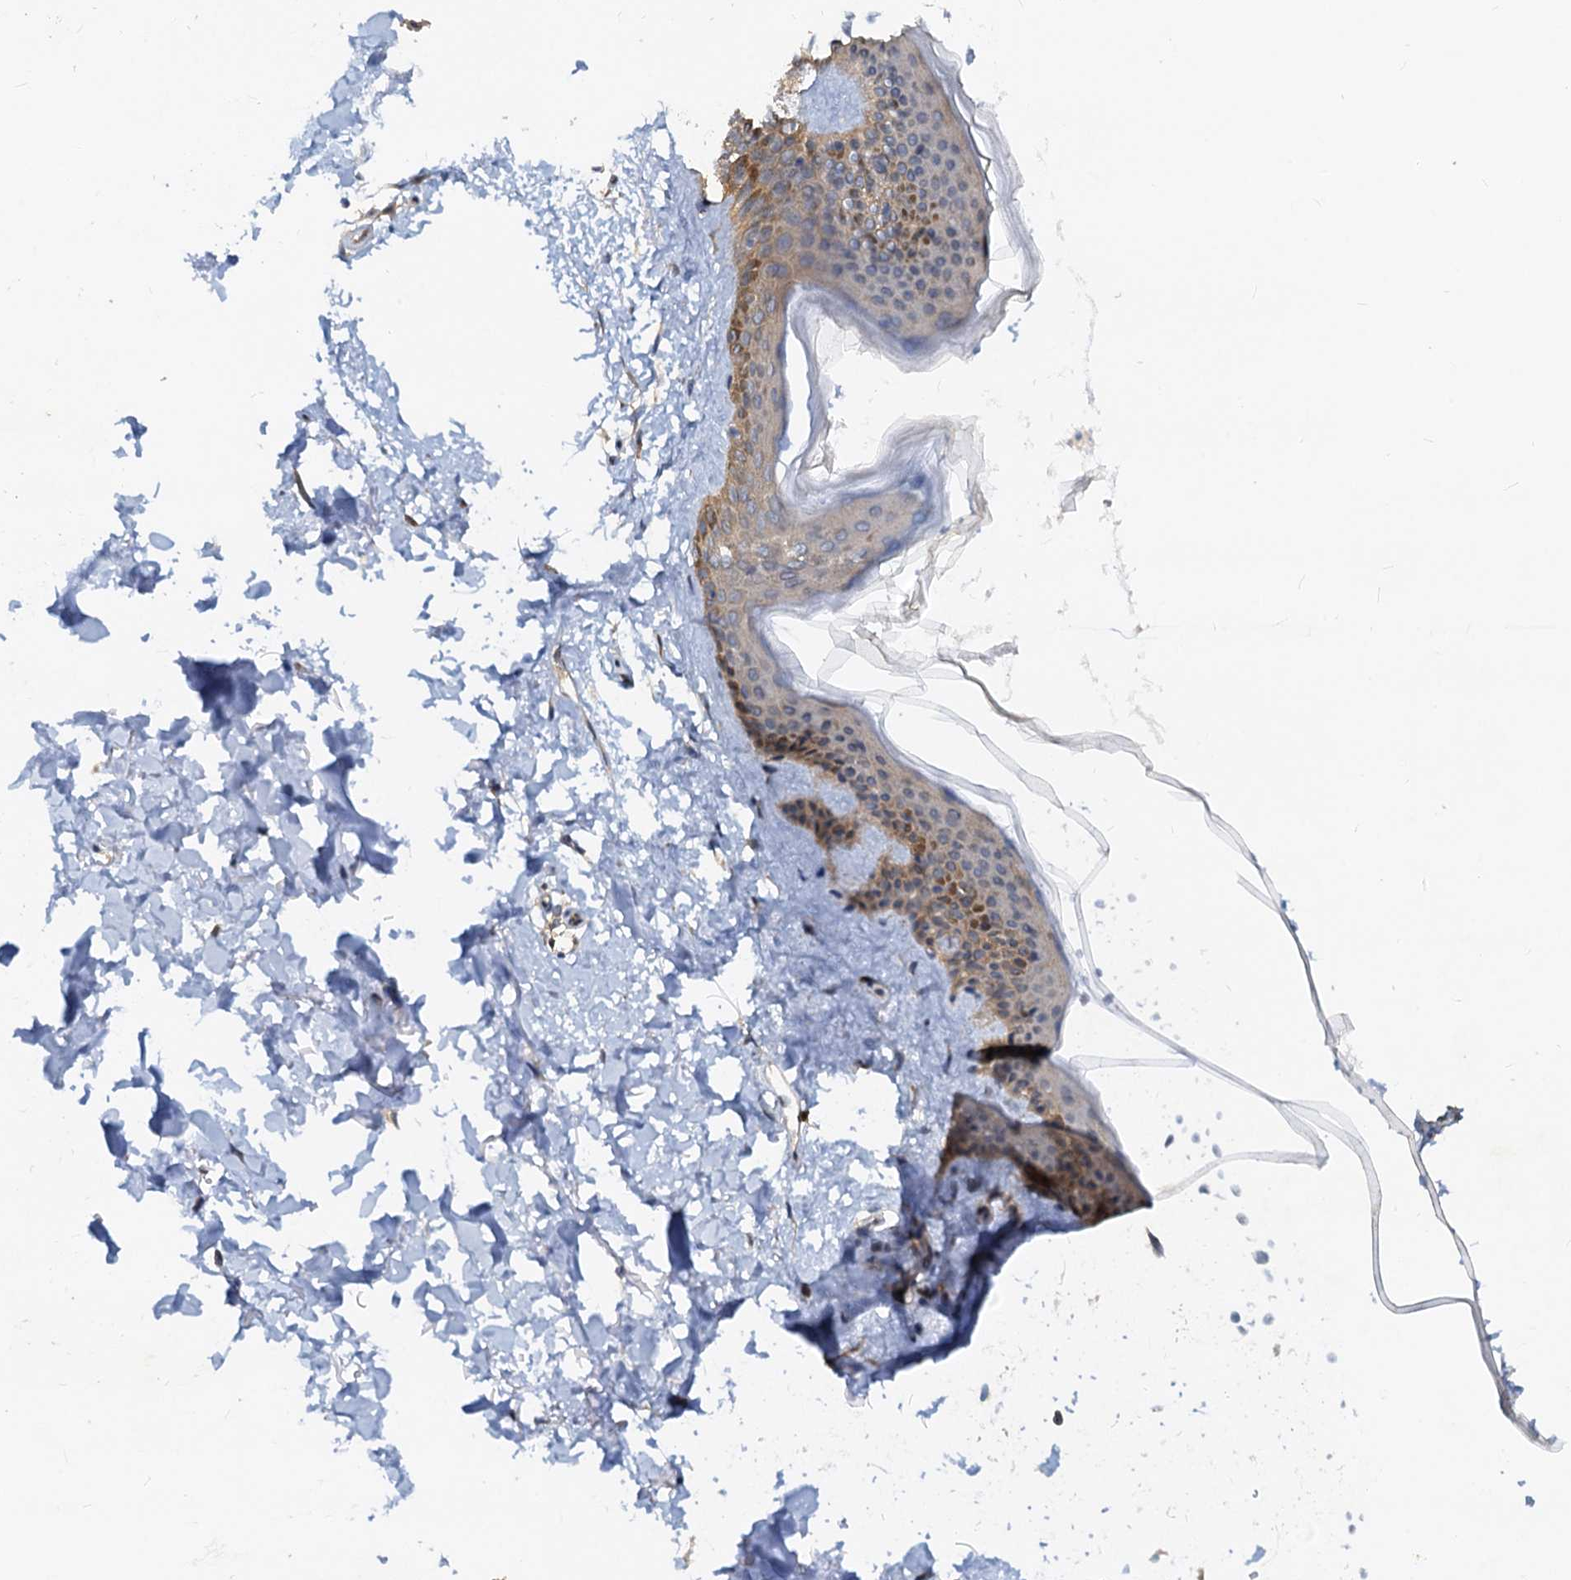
{"staining": {"intensity": "weak", "quantity": ">75%", "location": "cytoplasmic/membranous"}, "tissue": "skin", "cell_type": "Fibroblasts", "image_type": "normal", "snomed": [{"axis": "morphology", "description": "Normal tissue, NOS"}, {"axis": "topography", "description": "Skin"}], "caption": "The image displays immunohistochemical staining of unremarkable skin. There is weak cytoplasmic/membranous expression is present in about >75% of fibroblasts.", "gene": "PTGES3", "patient": {"sex": "female", "age": 58}}